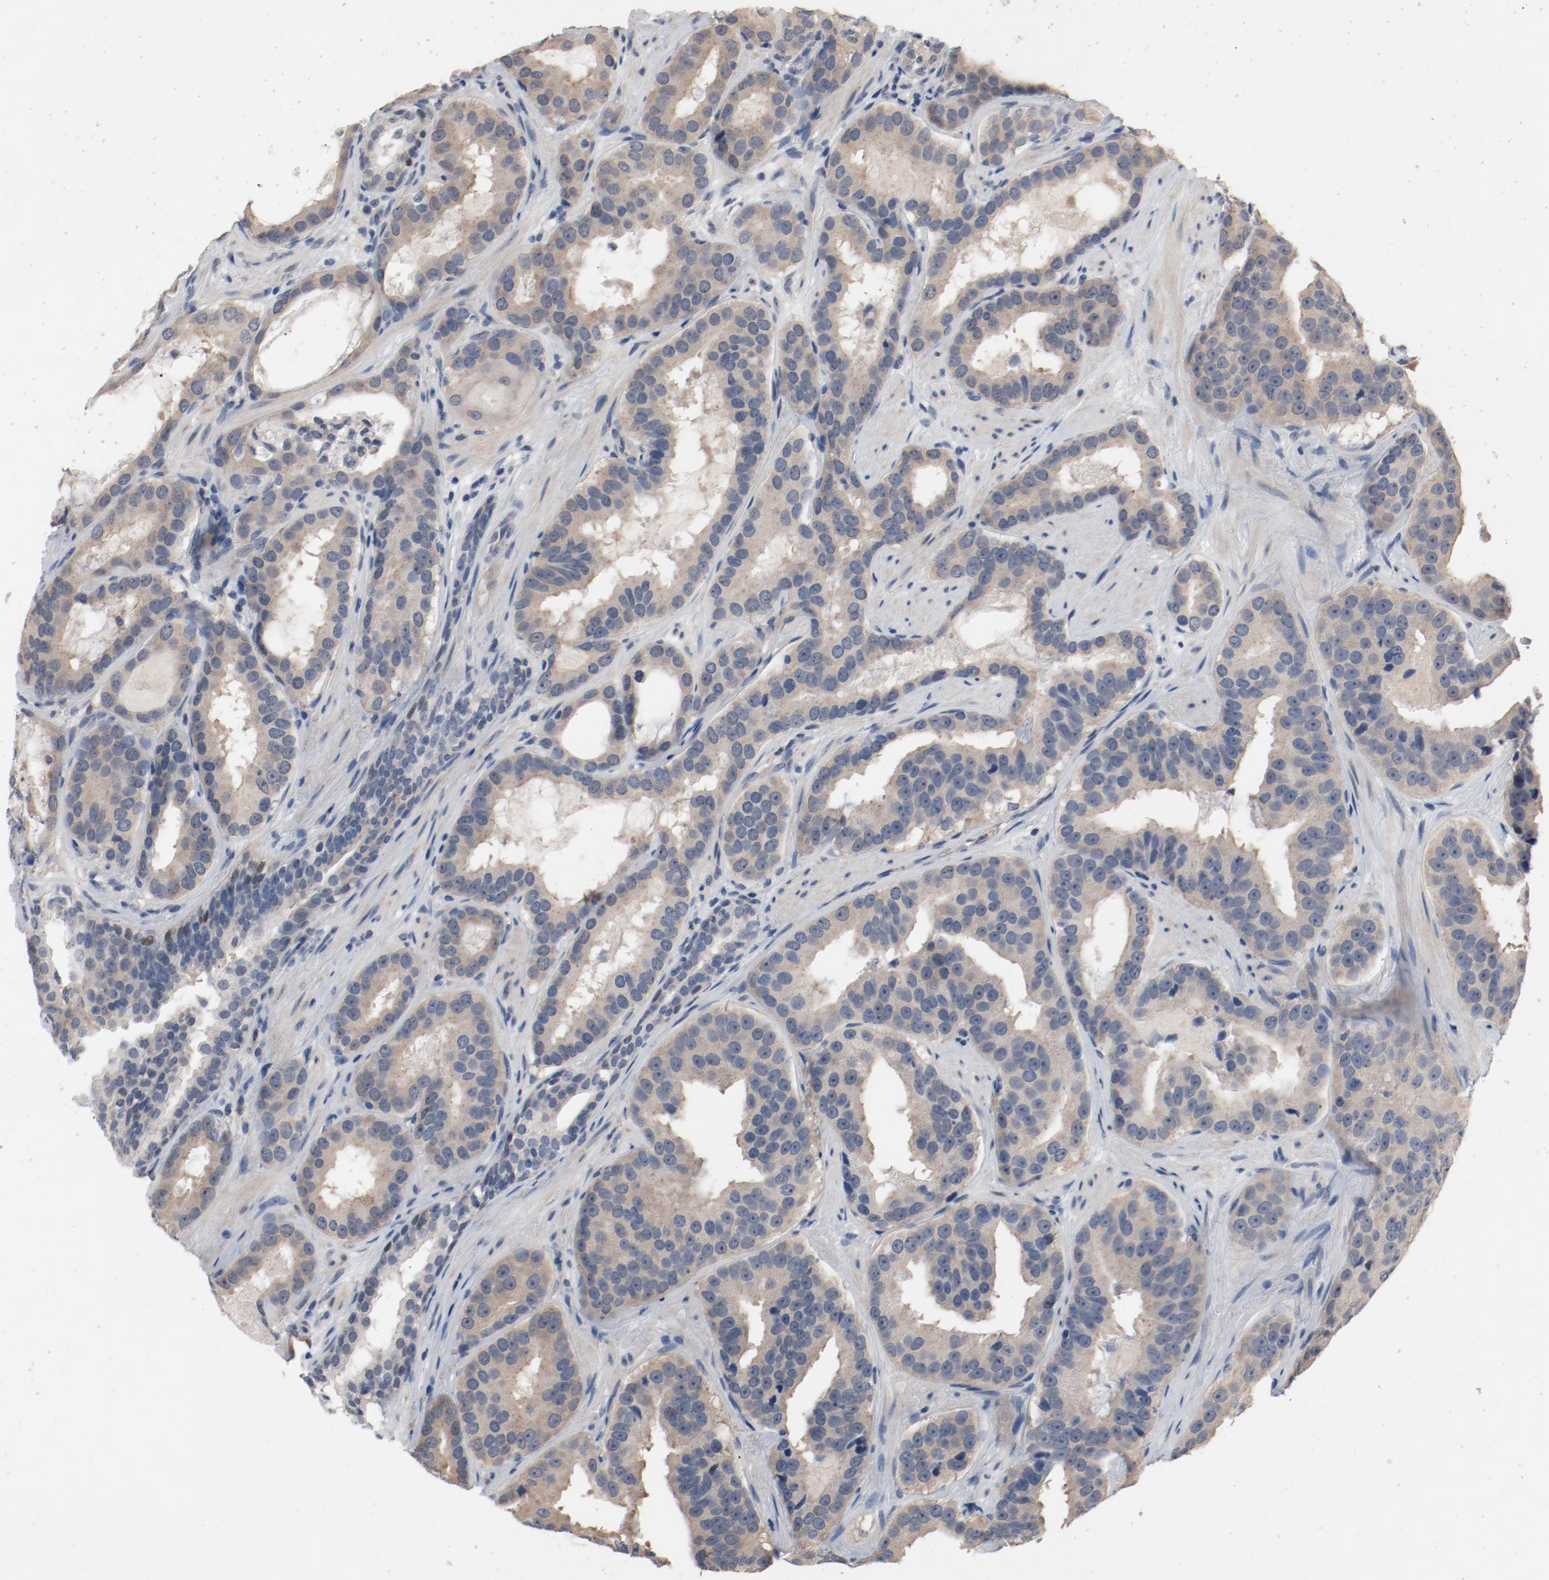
{"staining": {"intensity": "moderate", "quantity": ">75%", "location": "cytoplasmic/membranous"}, "tissue": "prostate cancer", "cell_type": "Tumor cells", "image_type": "cancer", "snomed": [{"axis": "morphology", "description": "Adenocarcinoma, Low grade"}, {"axis": "topography", "description": "Prostate"}], "caption": "Prostate cancer stained with immunohistochemistry (IHC) exhibits moderate cytoplasmic/membranous staining in approximately >75% of tumor cells.", "gene": "DNAL4", "patient": {"sex": "male", "age": 59}}